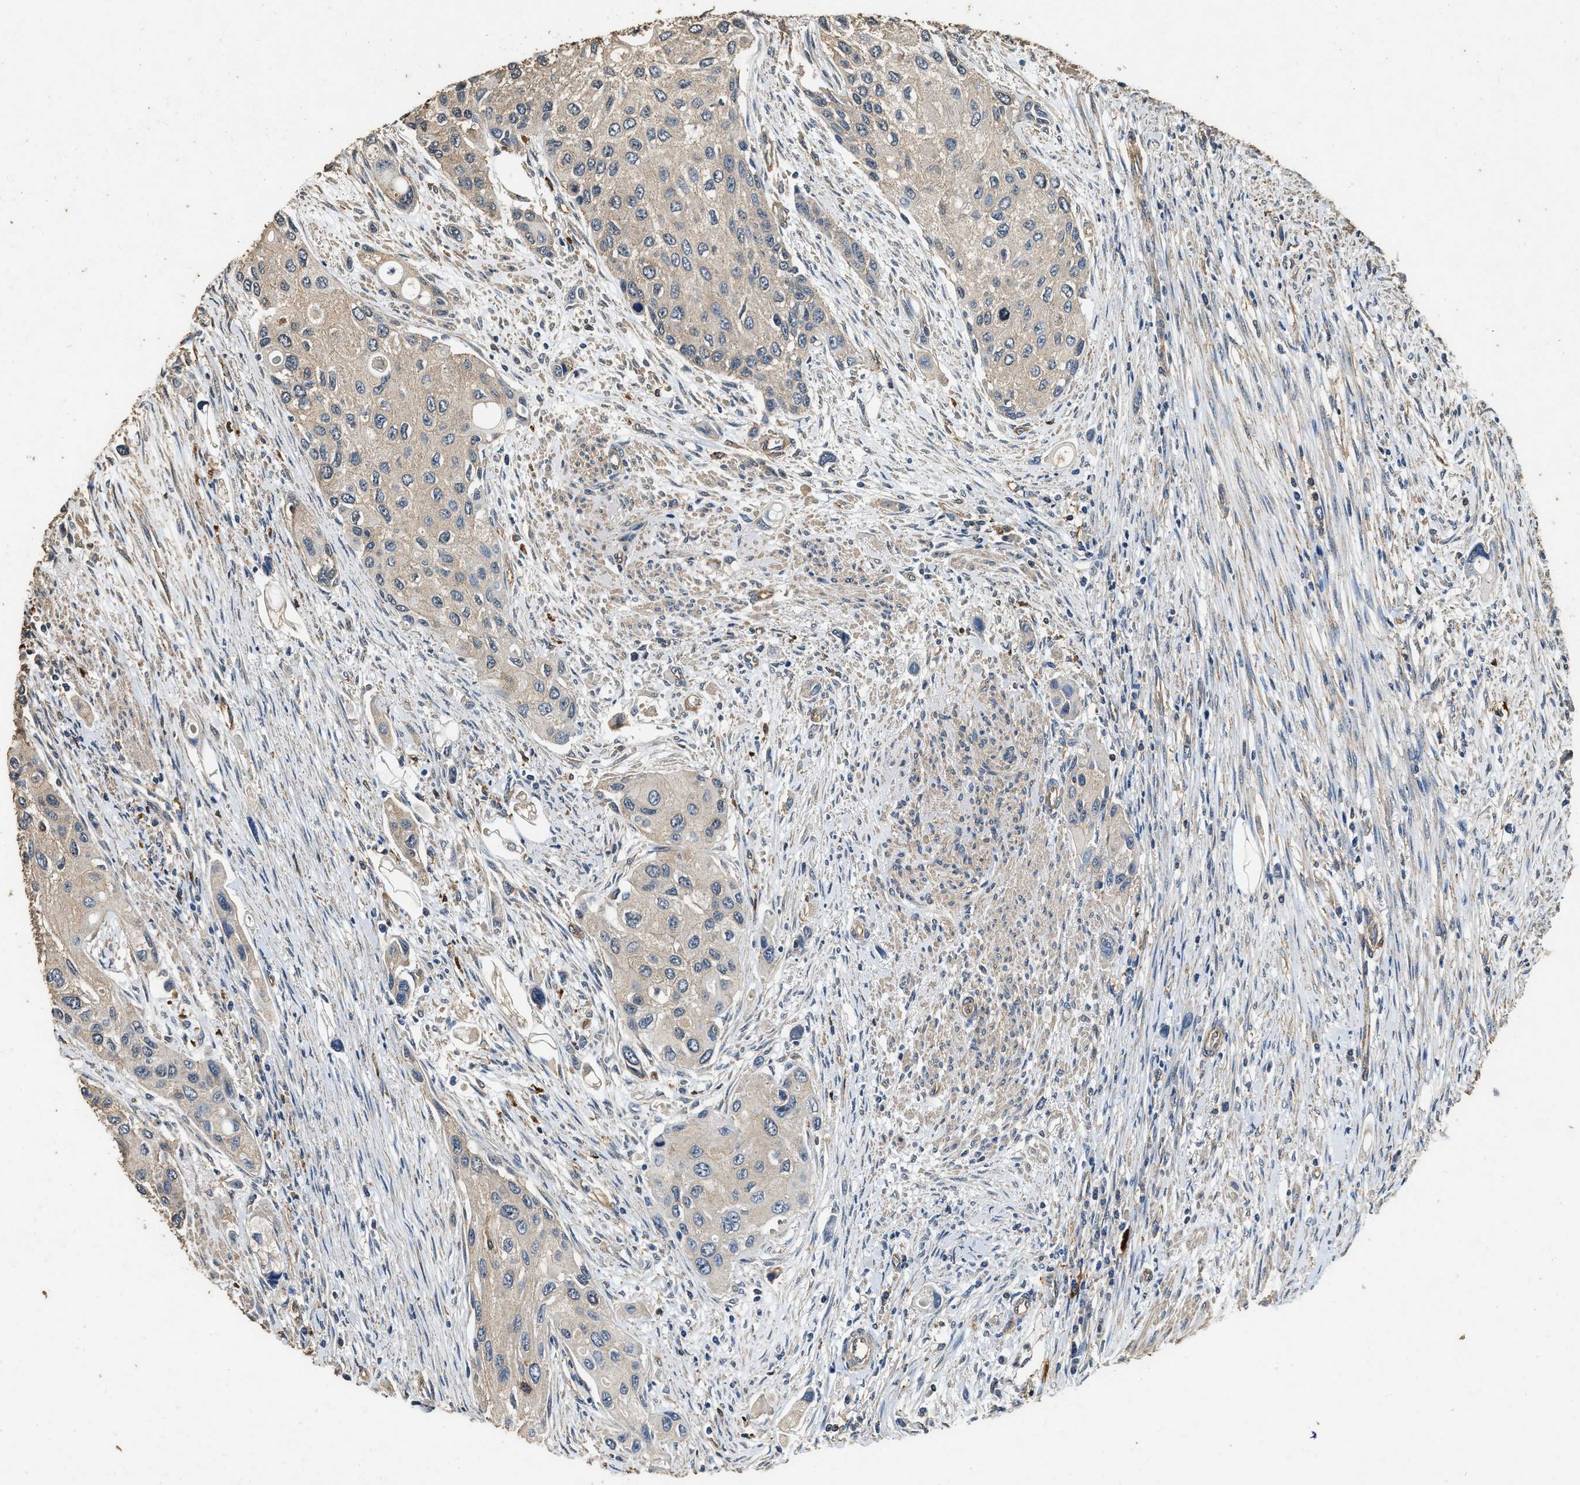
{"staining": {"intensity": "weak", "quantity": "<25%", "location": "cytoplasmic/membranous"}, "tissue": "urothelial cancer", "cell_type": "Tumor cells", "image_type": "cancer", "snomed": [{"axis": "morphology", "description": "Urothelial carcinoma, High grade"}, {"axis": "topography", "description": "Urinary bladder"}], "caption": "DAB immunohistochemical staining of urothelial cancer reveals no significant staining in tumor cells.", "gene": "MIB1", "patient": {"sex": "female", "age": 56}}